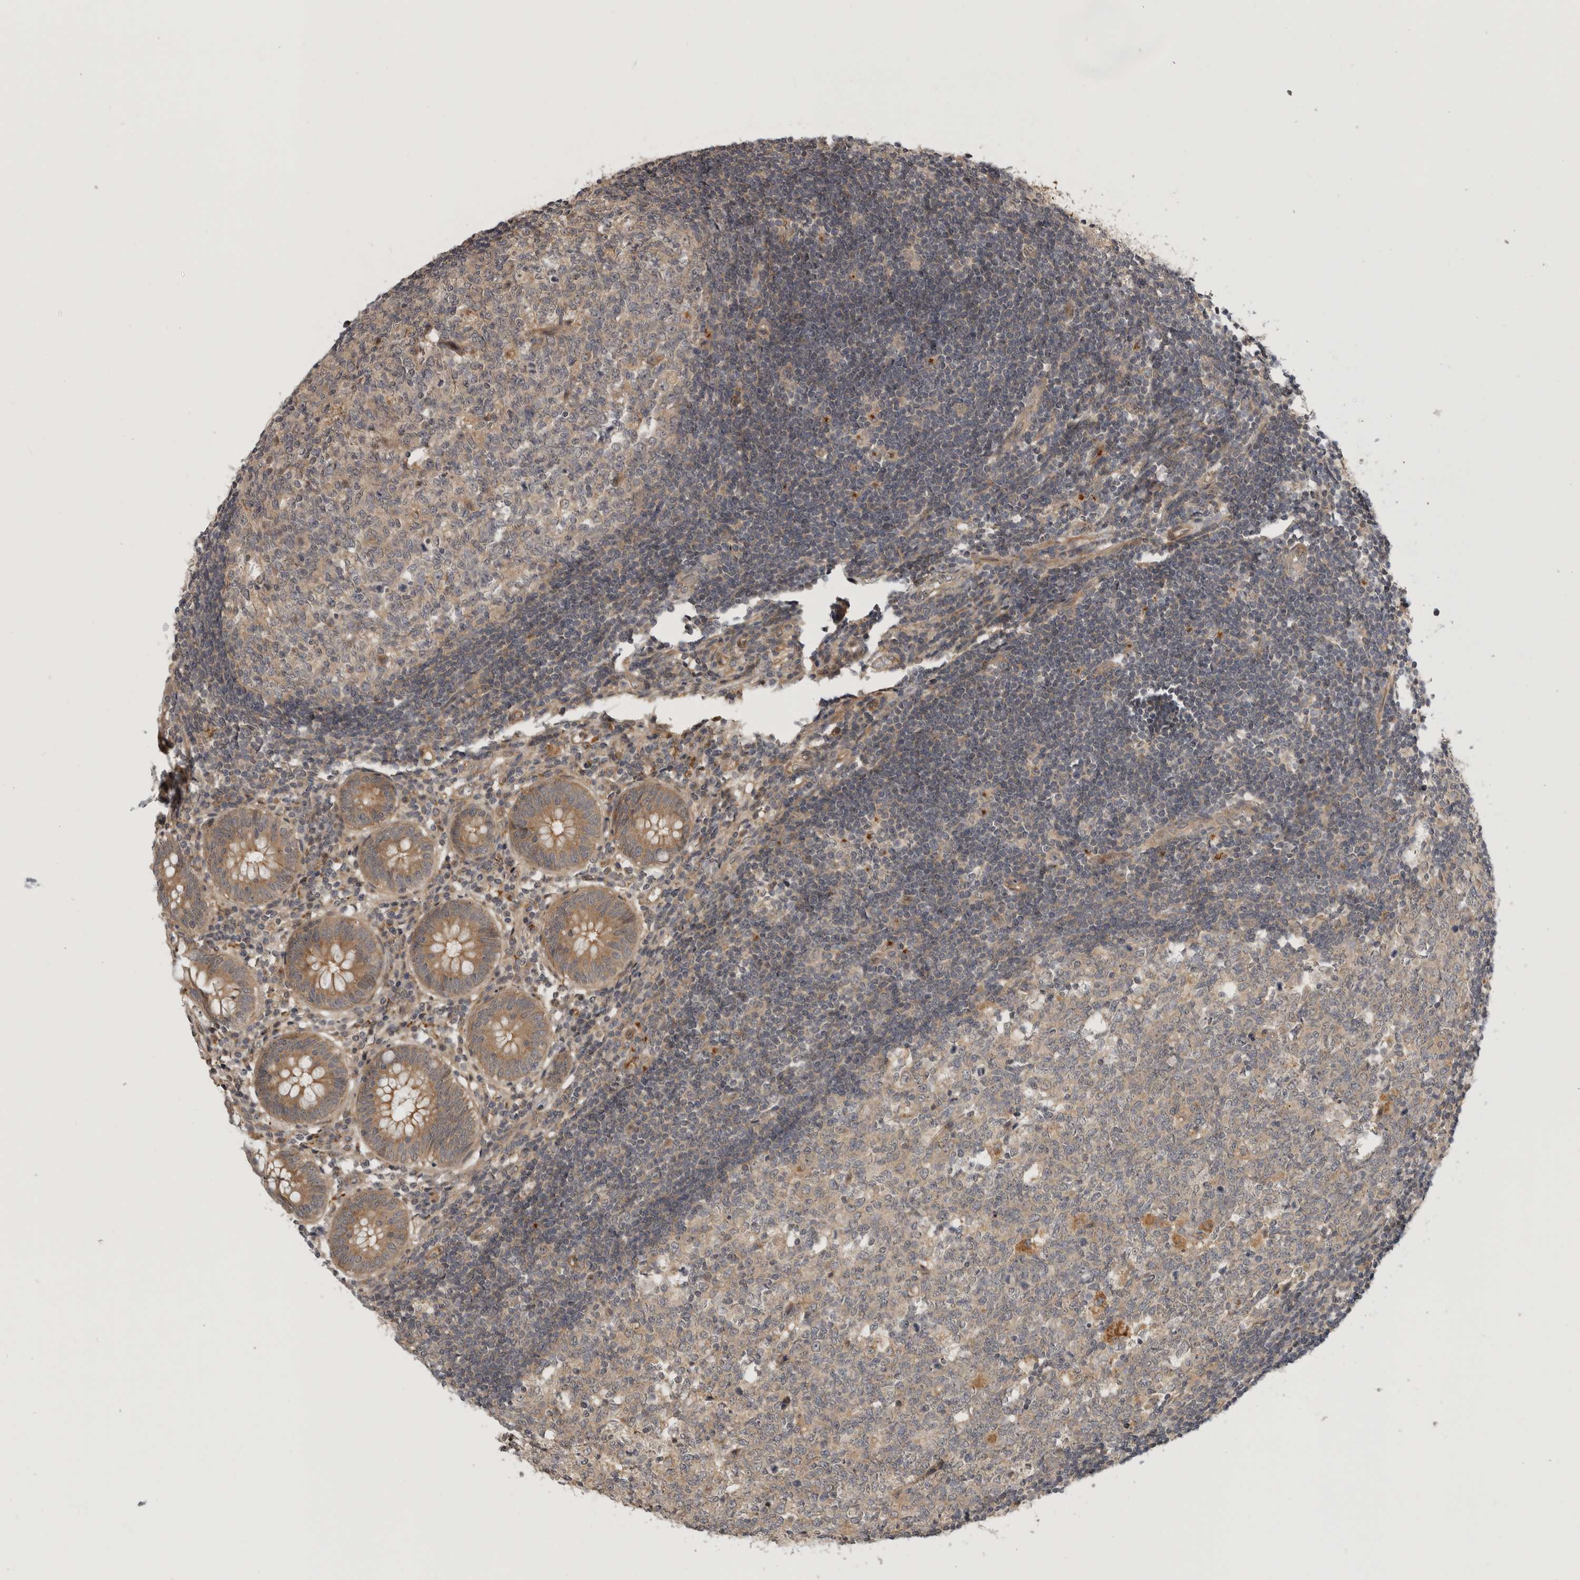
{"staining": {"intensity": "moderate", "quantity": ">75%", "location": "cytoplasmic/membranous"}, "tissue": "appendix", "cell_type": "Glandular cells", "image_type": "normal", "snomed": [{"axis": "morphology", "description": "Normal tissue, NOS"}, {"axis": "topography", "description": "Appendix"}], "caption": "Glandular cells display medium levels of moderate cytoplasmic/membranous expression in approximately >75% of cells in unremarkable human appendix.", "gene": "CUEDC1", "patient": {"sex": "female", "age": 54}}